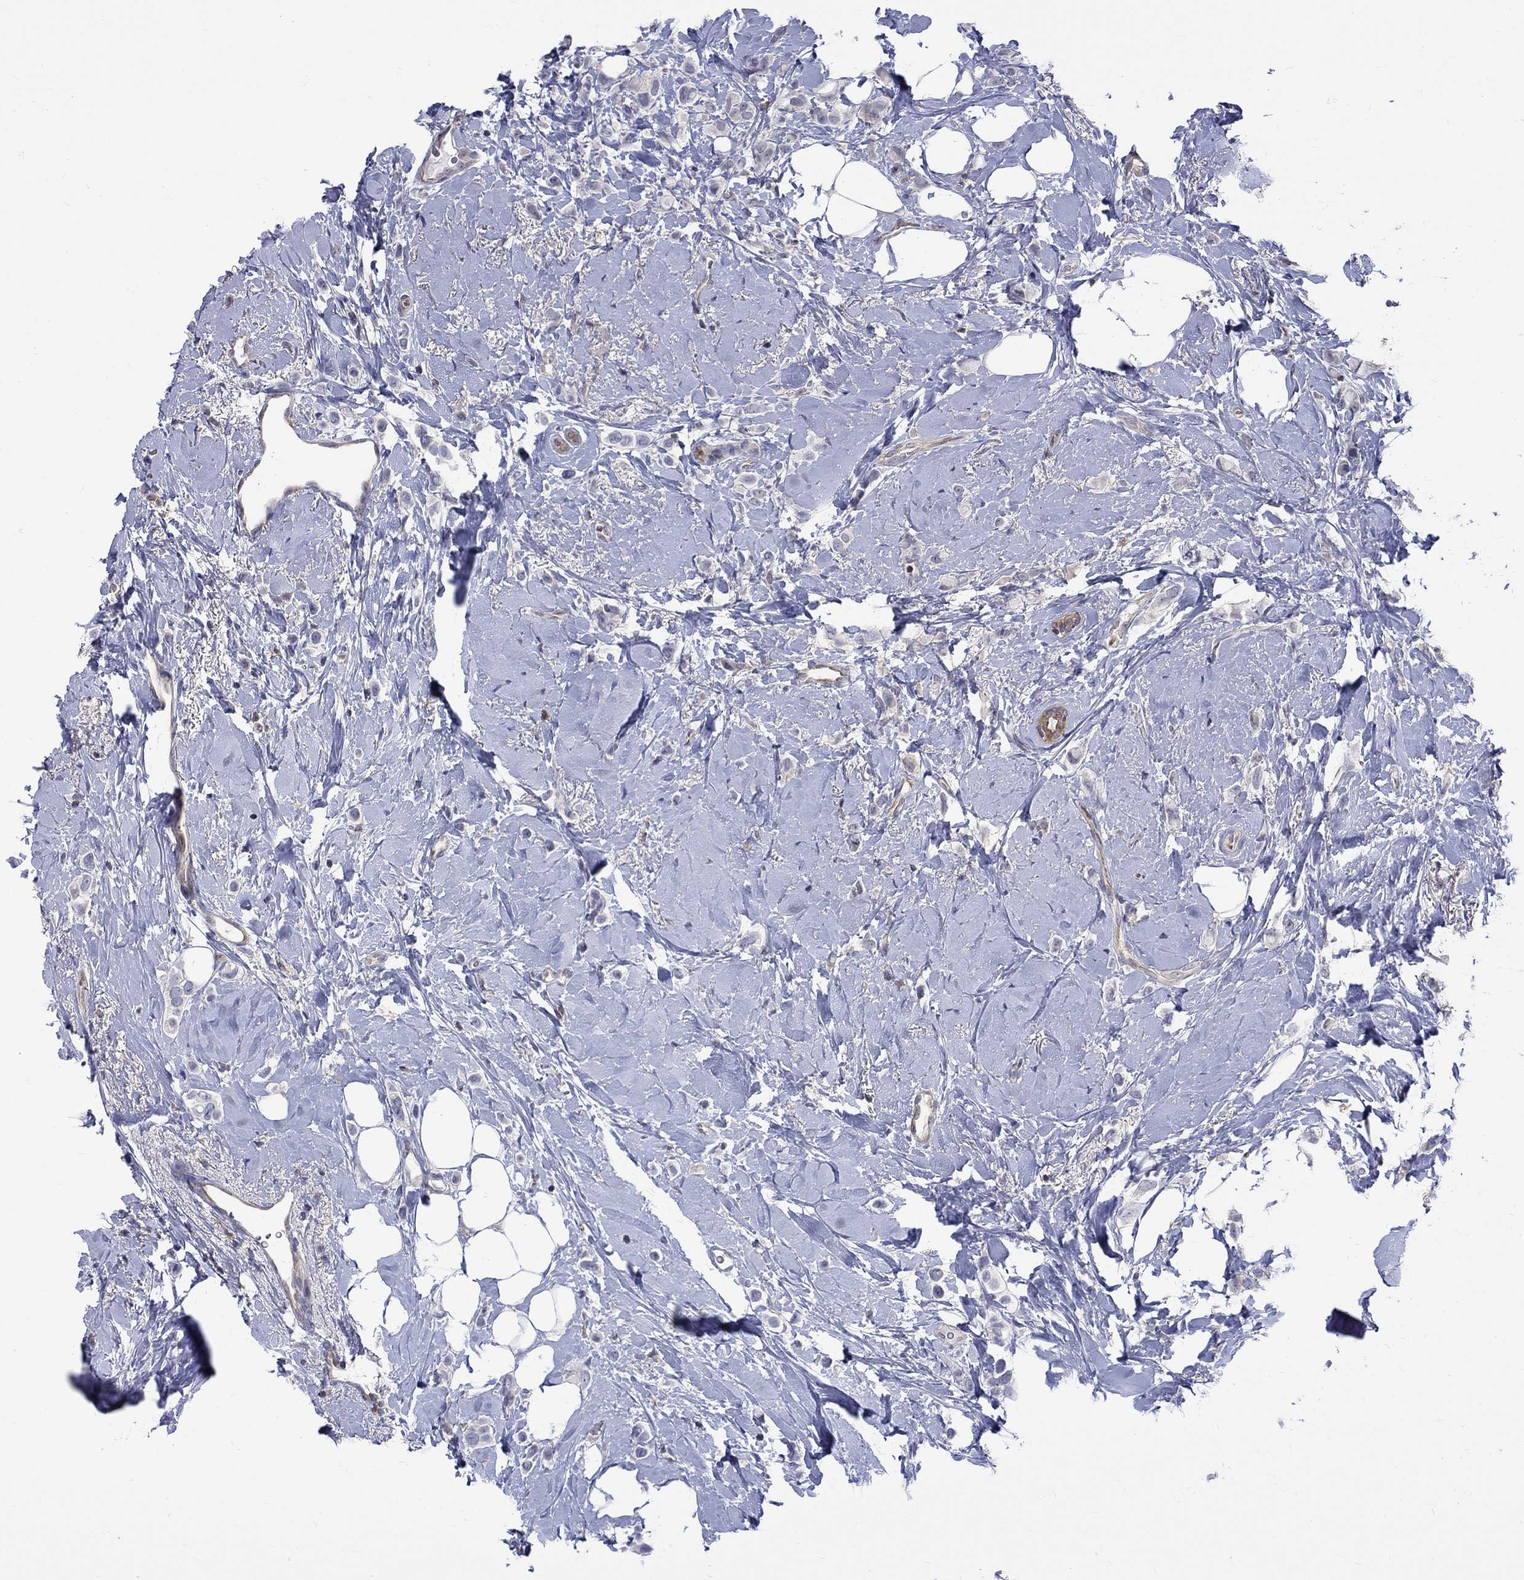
{"staining": {"intensity": "negative", "quantity": "none", "location": "none"}, "tissue": "breast cancer", "cell_type": "Tumor cells", "image_type": "cancer", "snomed": [{"axis": "morphology", "description": "Lobular carcinoma"}, {"axis": "topography", "description": "Breast"}], "caption": "This is an immunohistochemistry photomicrograph of lobular carcinoma (breast). There is no expression in tumor cells.", "gene": "HKDC1", "patient": {"sex": "female", "age": 66}}